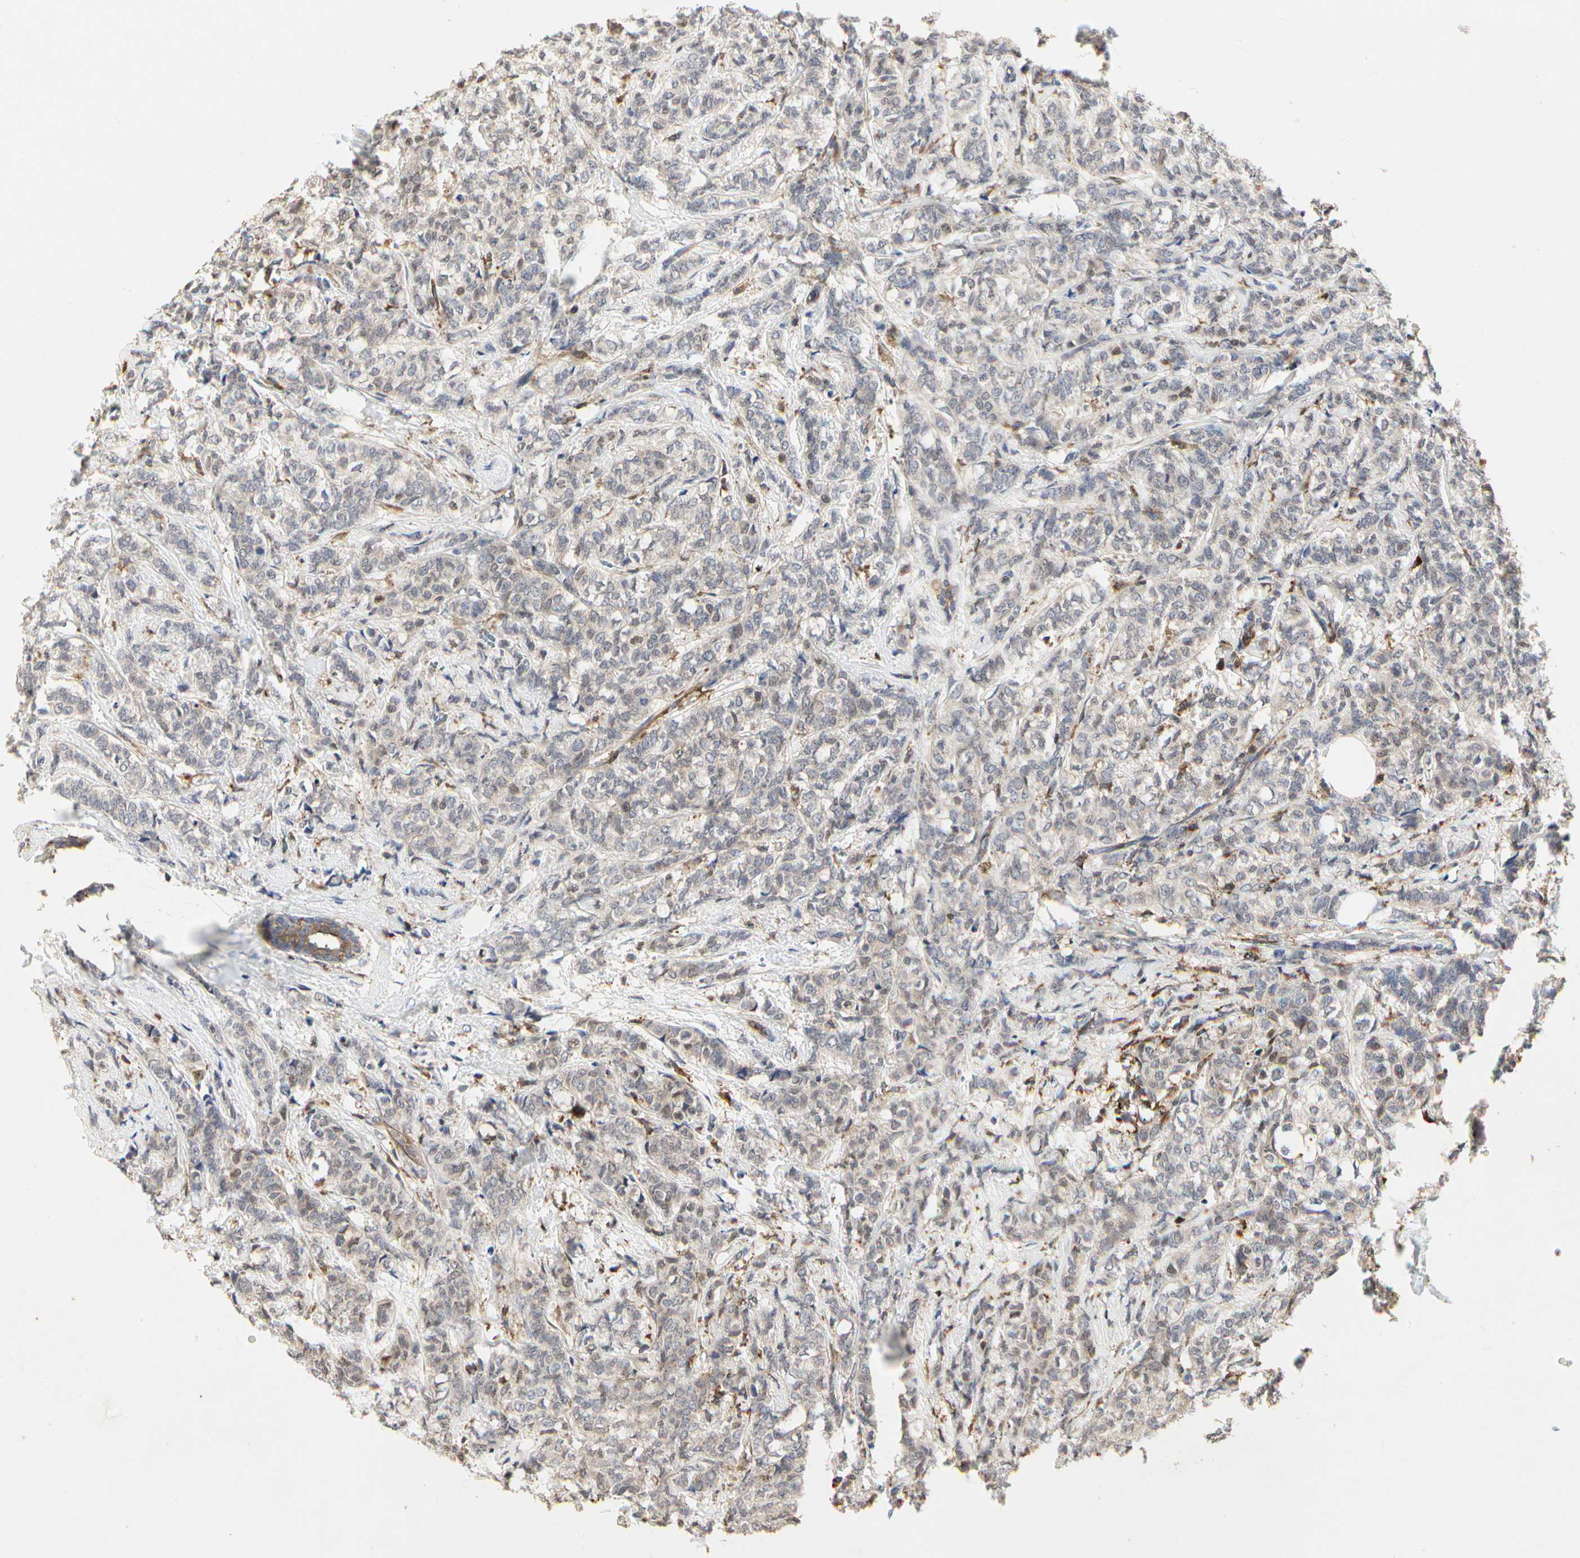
{"staining": {"intensity": "moderate", "quantity": "<25%", "location": "cytoplasmic/membranous,nuclear"}, "tissue": "breast cancer", "cell_type": "Tumor cells", "image_type": "cancer", "snomed": [{"axis": "morphology", "description": "Lobular carcinoma"}, {"axis": "topography", "description": "Breast"}], "caption": "DAB (3,3'-diaminobenzidine) immunohistochemical staining of human lobular carcinoma (breast) exhibits moderate cytoplasmic/membranous and nuclear protein positivity in about <25% of tumor cells. The protein of interest is stained brown, and the nuclei are stained in blue (DAB IHC with brightfield microscopy, high magnification).", "gene": "NAPG", "patient": {"sex": "female", "age": 60}}